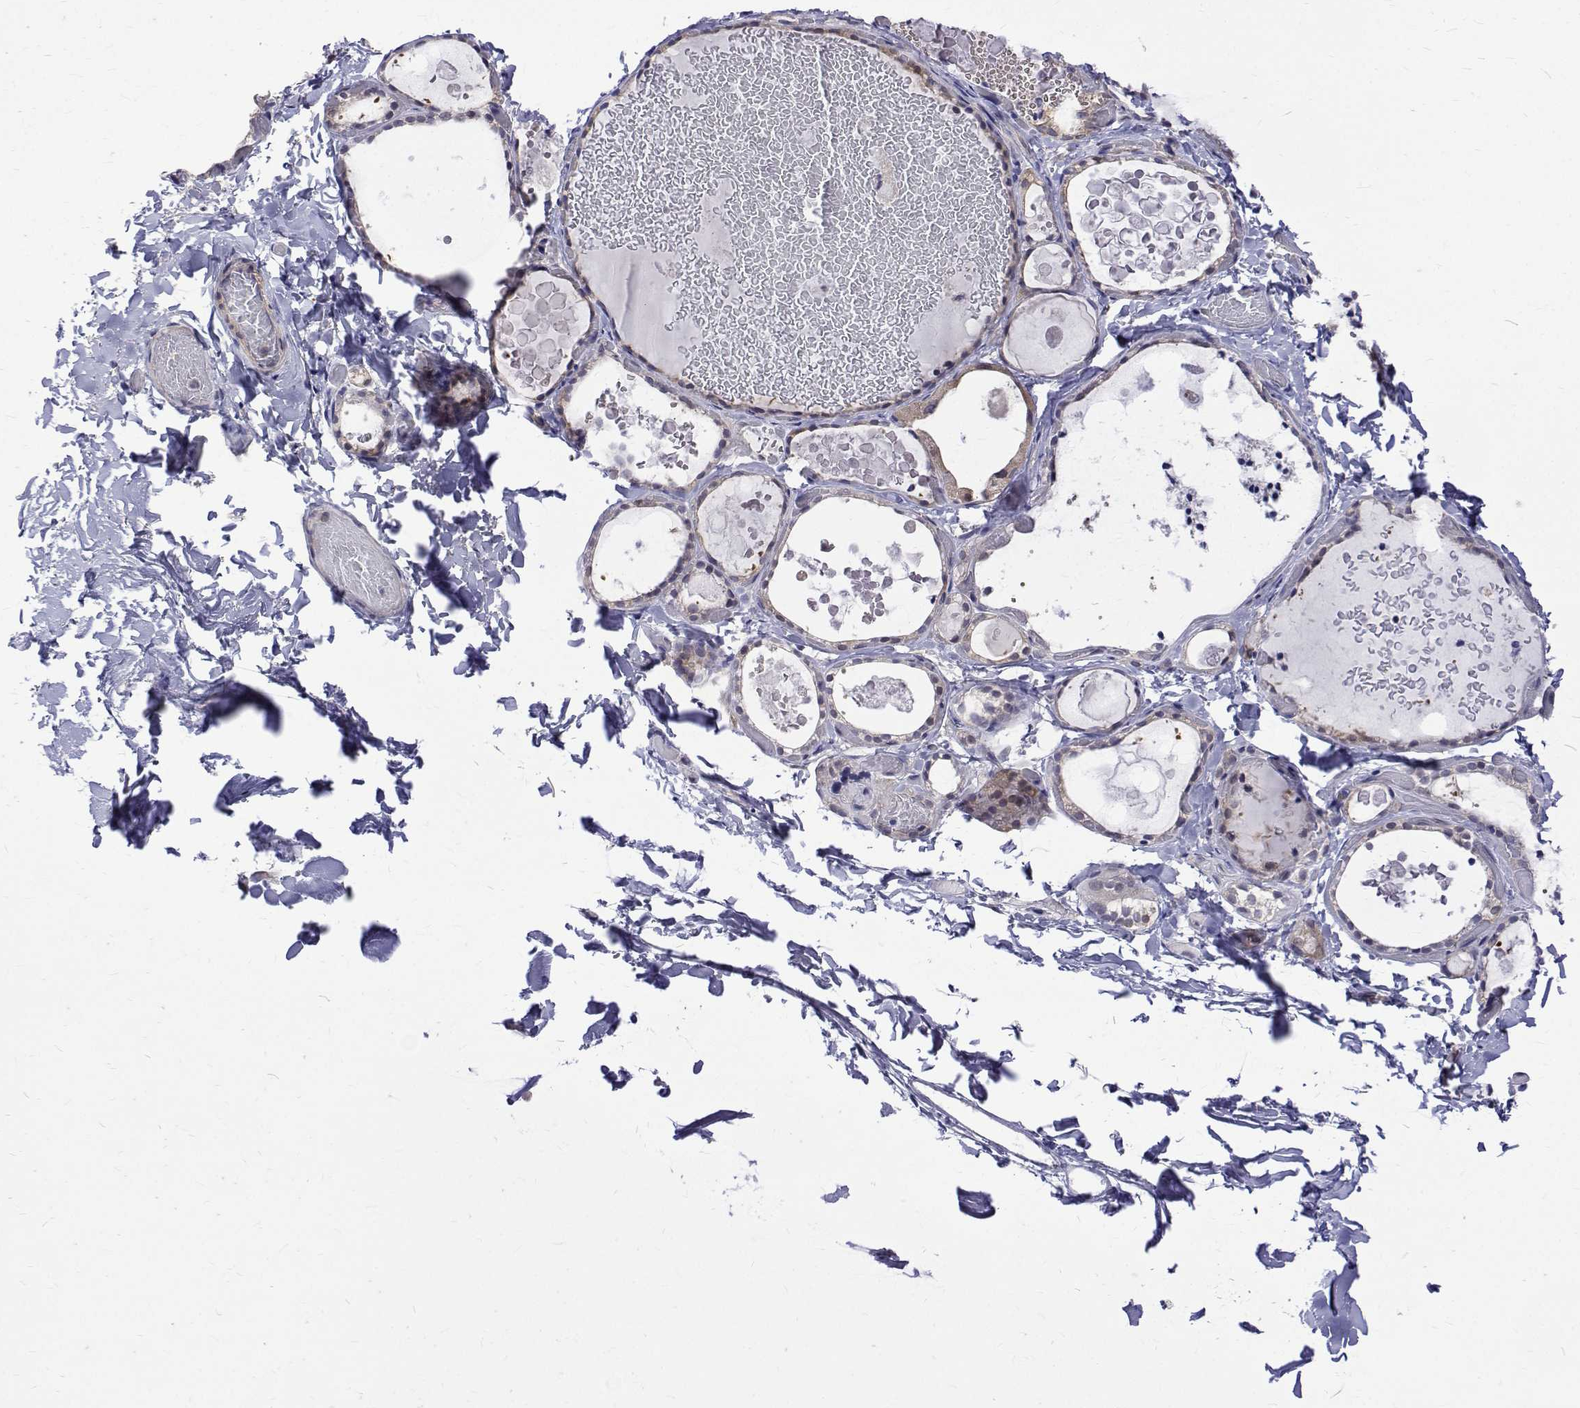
{"staining": {"intensity": "negative", "quantity": "none", "location": "none"}, "tissue": "thyroid gland", "cell_type": "Glandular cells", "image_type": "normal", "snomed": [{"axis": "morphology", "description": "Normal tissue, NOS"}, {"axis": "topography", "description": "Thyroid gland"}], "caption": "DAB immunohistochemical staining of unremarkable human thyroid gland displays no significant positivity in glandular cells.", "gene": "PADI1", "patient": {"sex": "female", "age": 56}}